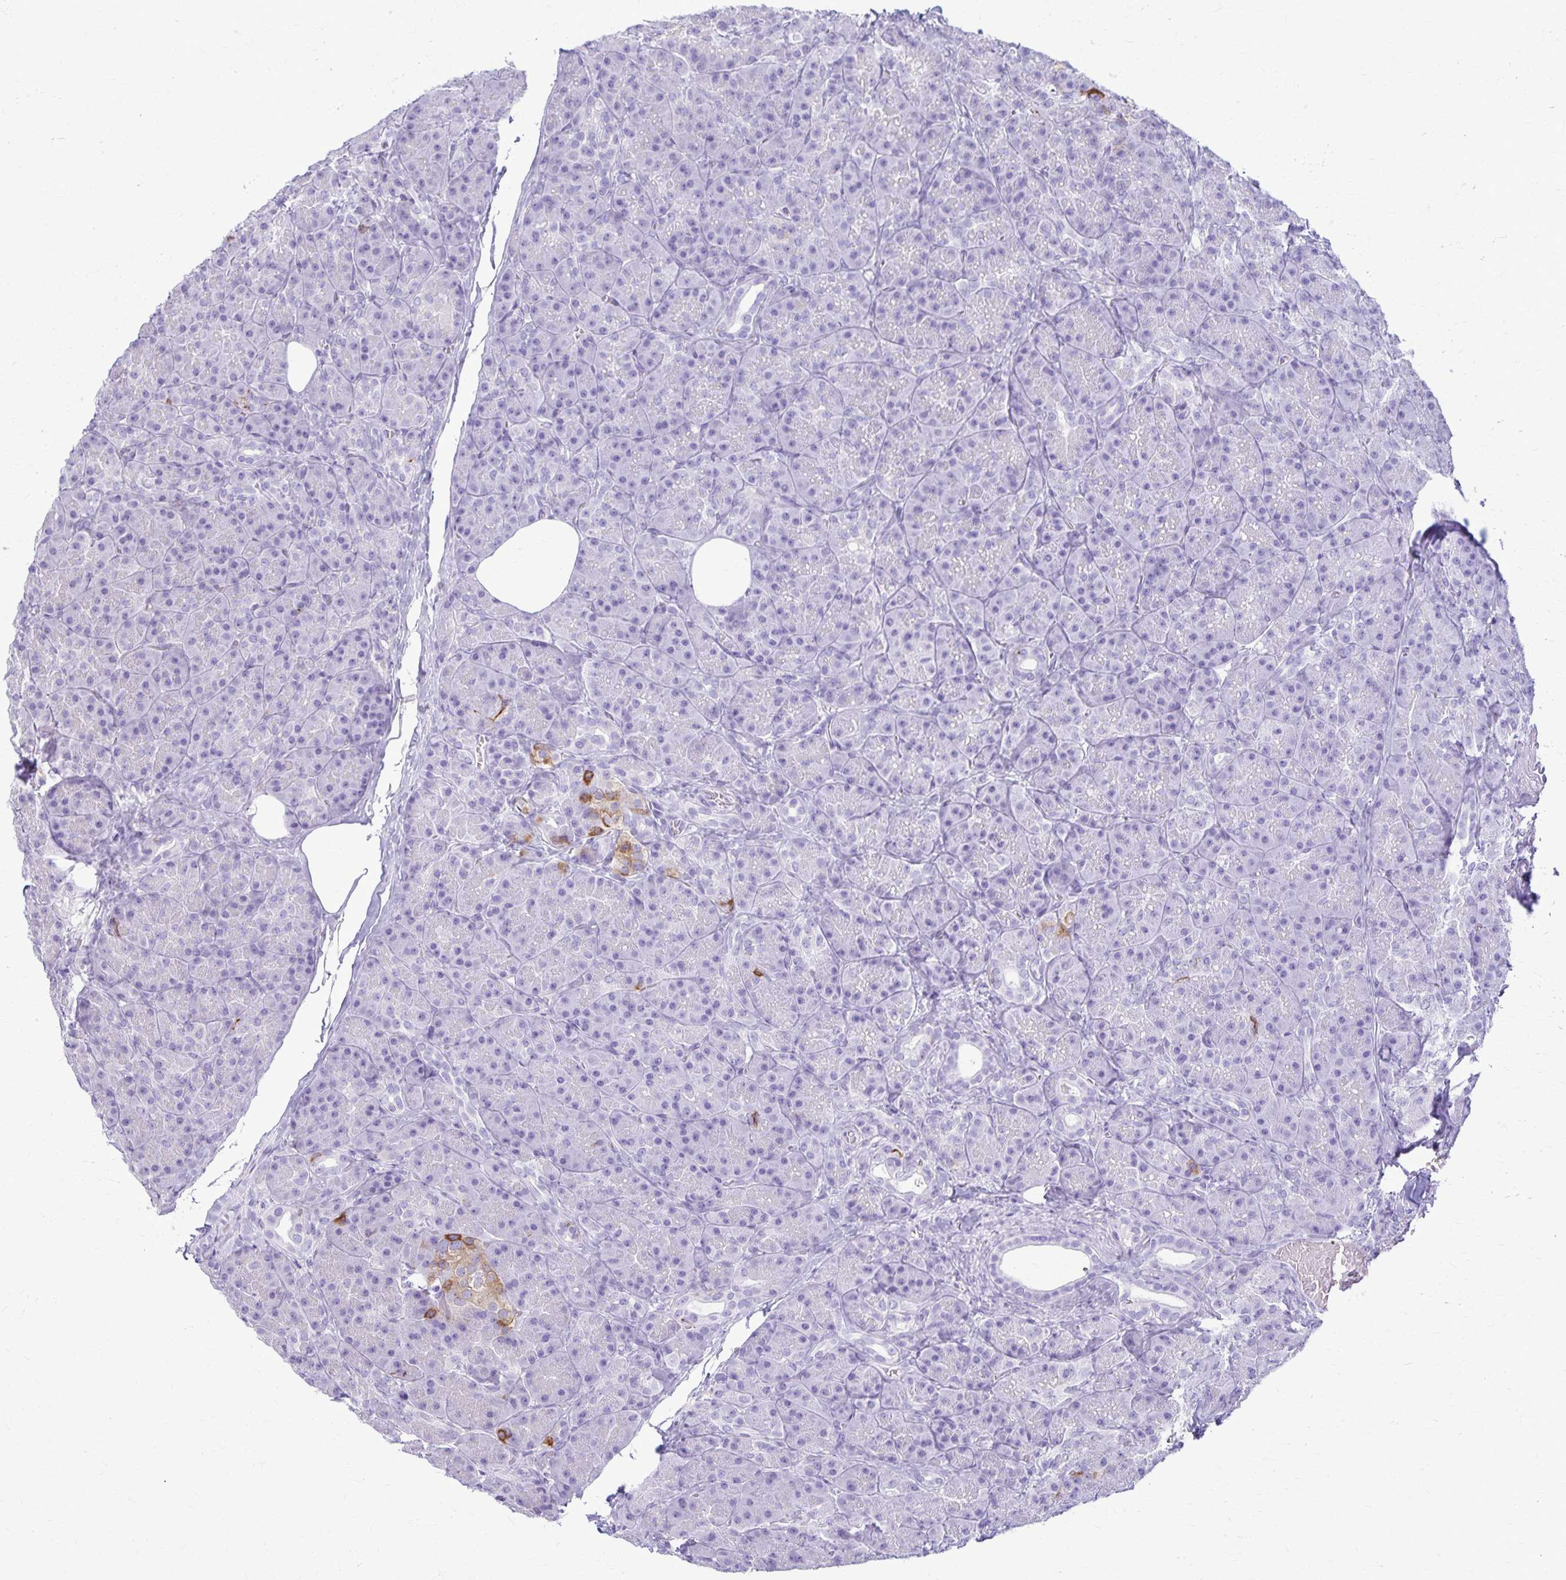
{"staining": {"intensity": "negative", "quantity": "none", "location": "none"}, "tissue": "pancreas", "cell_type": "Exocrine glandular cells", "image_type": "normal", "snomed": [{"axis": "morphology", "description": "Normal tissue, NOS"}, {"axis": "topography", "description": "Pancreas"}], "caption": "Pancreas was stained to show a protein in brown. There is no significant expression in exocrine glandular cells. (DAB (3,3'-diaminobenzidine) immunohistochemistry (IHC), high magnification).", "gene": "RTN1", "patient": {"sex": "male", "age": 57}}